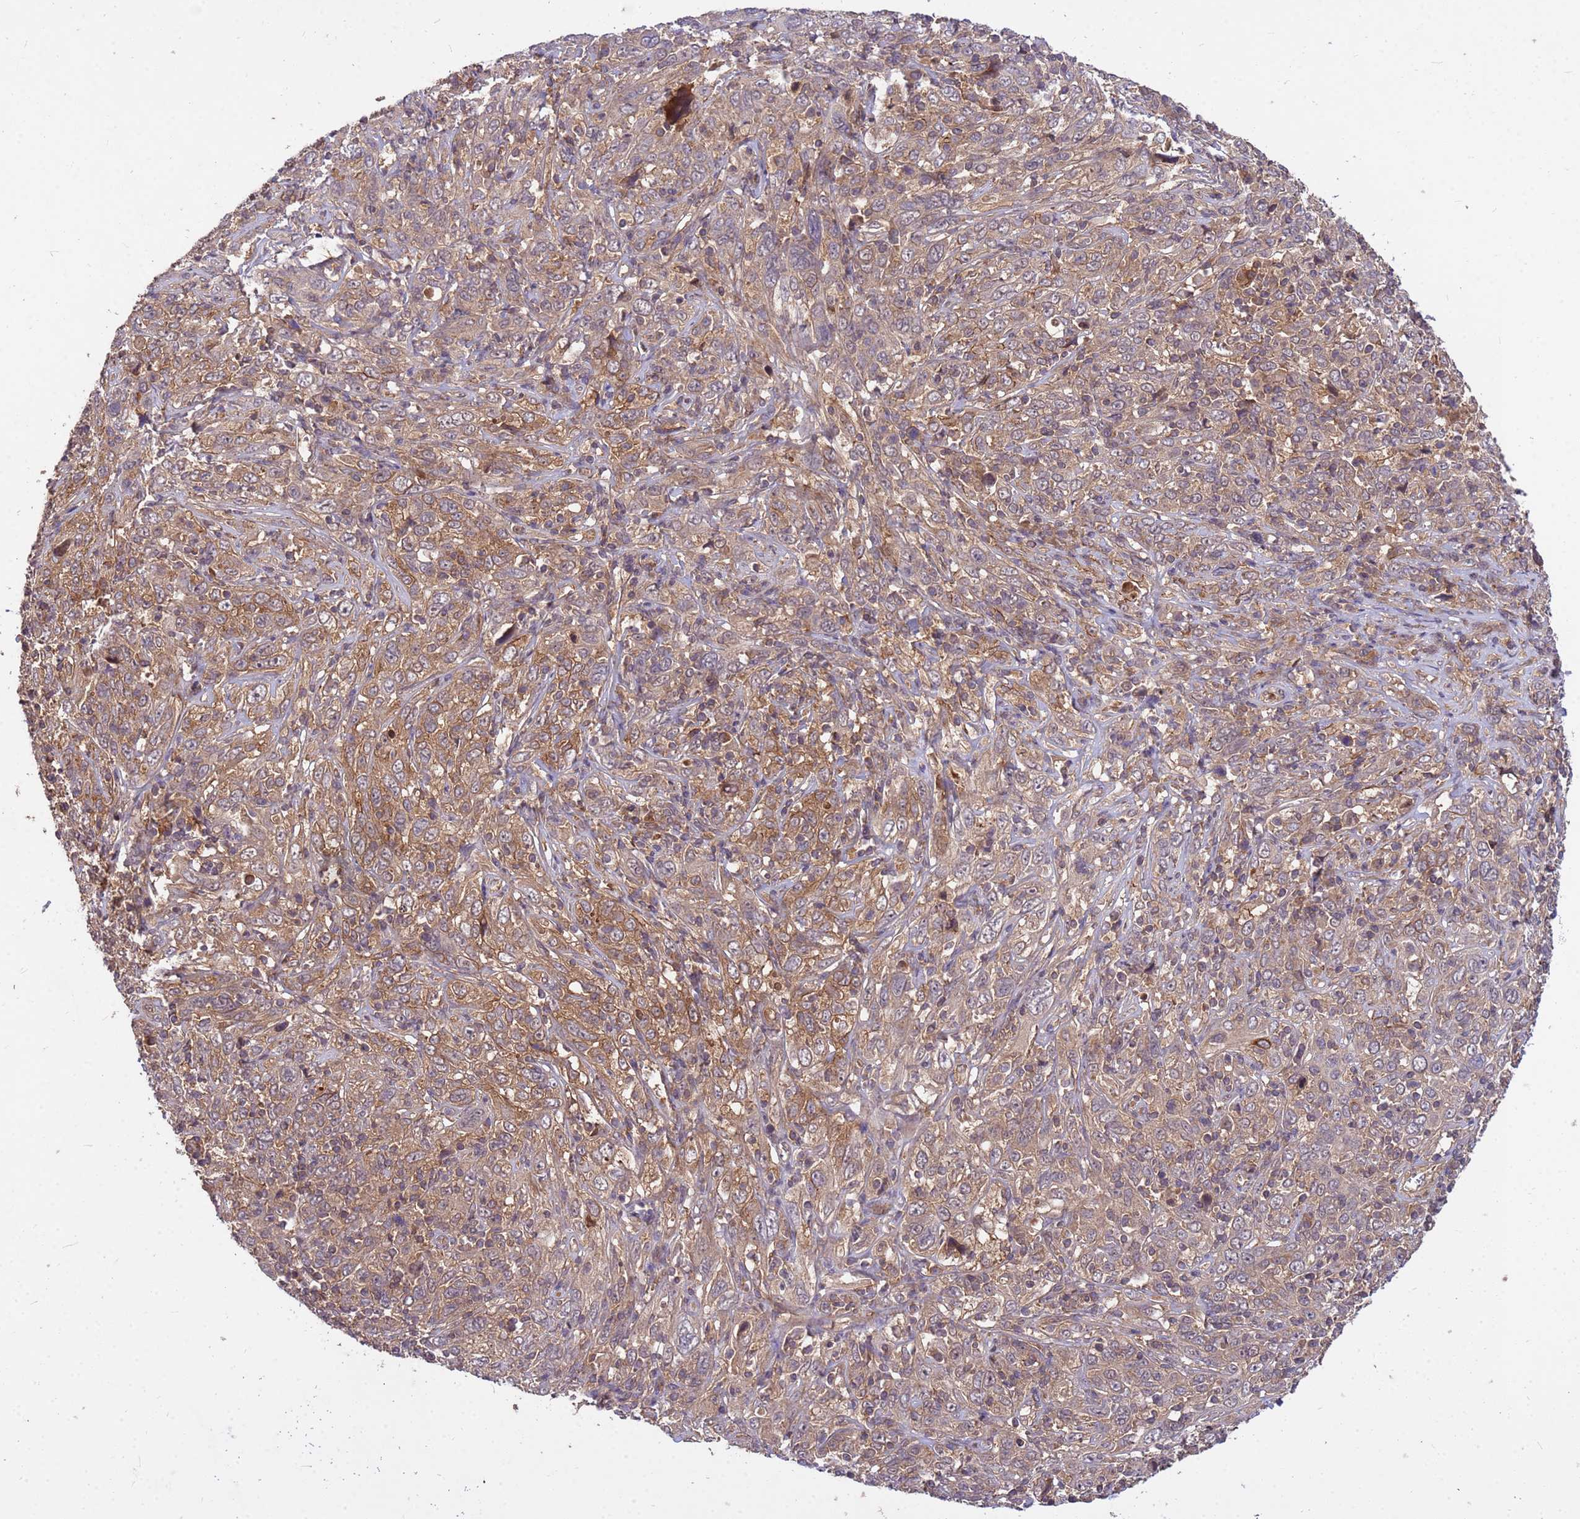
{"staining": {"intensity": "moderate", "quantity": "25%-75%", "location": "cytoplasmic/membranous"}, "tissue": "cervical cancer", "cell_type": "Tumor cells", "image_type": "cancer", "snomed": [{"axis": "morphology", "description": "Squamous cell carcinoma, NOS"}, {"axis": "topography", "description": "Cervix"}], "caption": "The micrograph displays staining of squamous cell carcinoma (cervical), revealing moderate cytoplasmic/membranous protein staining (brown color) within tumor cells.", "gene": "PPP2CB", "patient": {"sex": "female", "age": 46}}